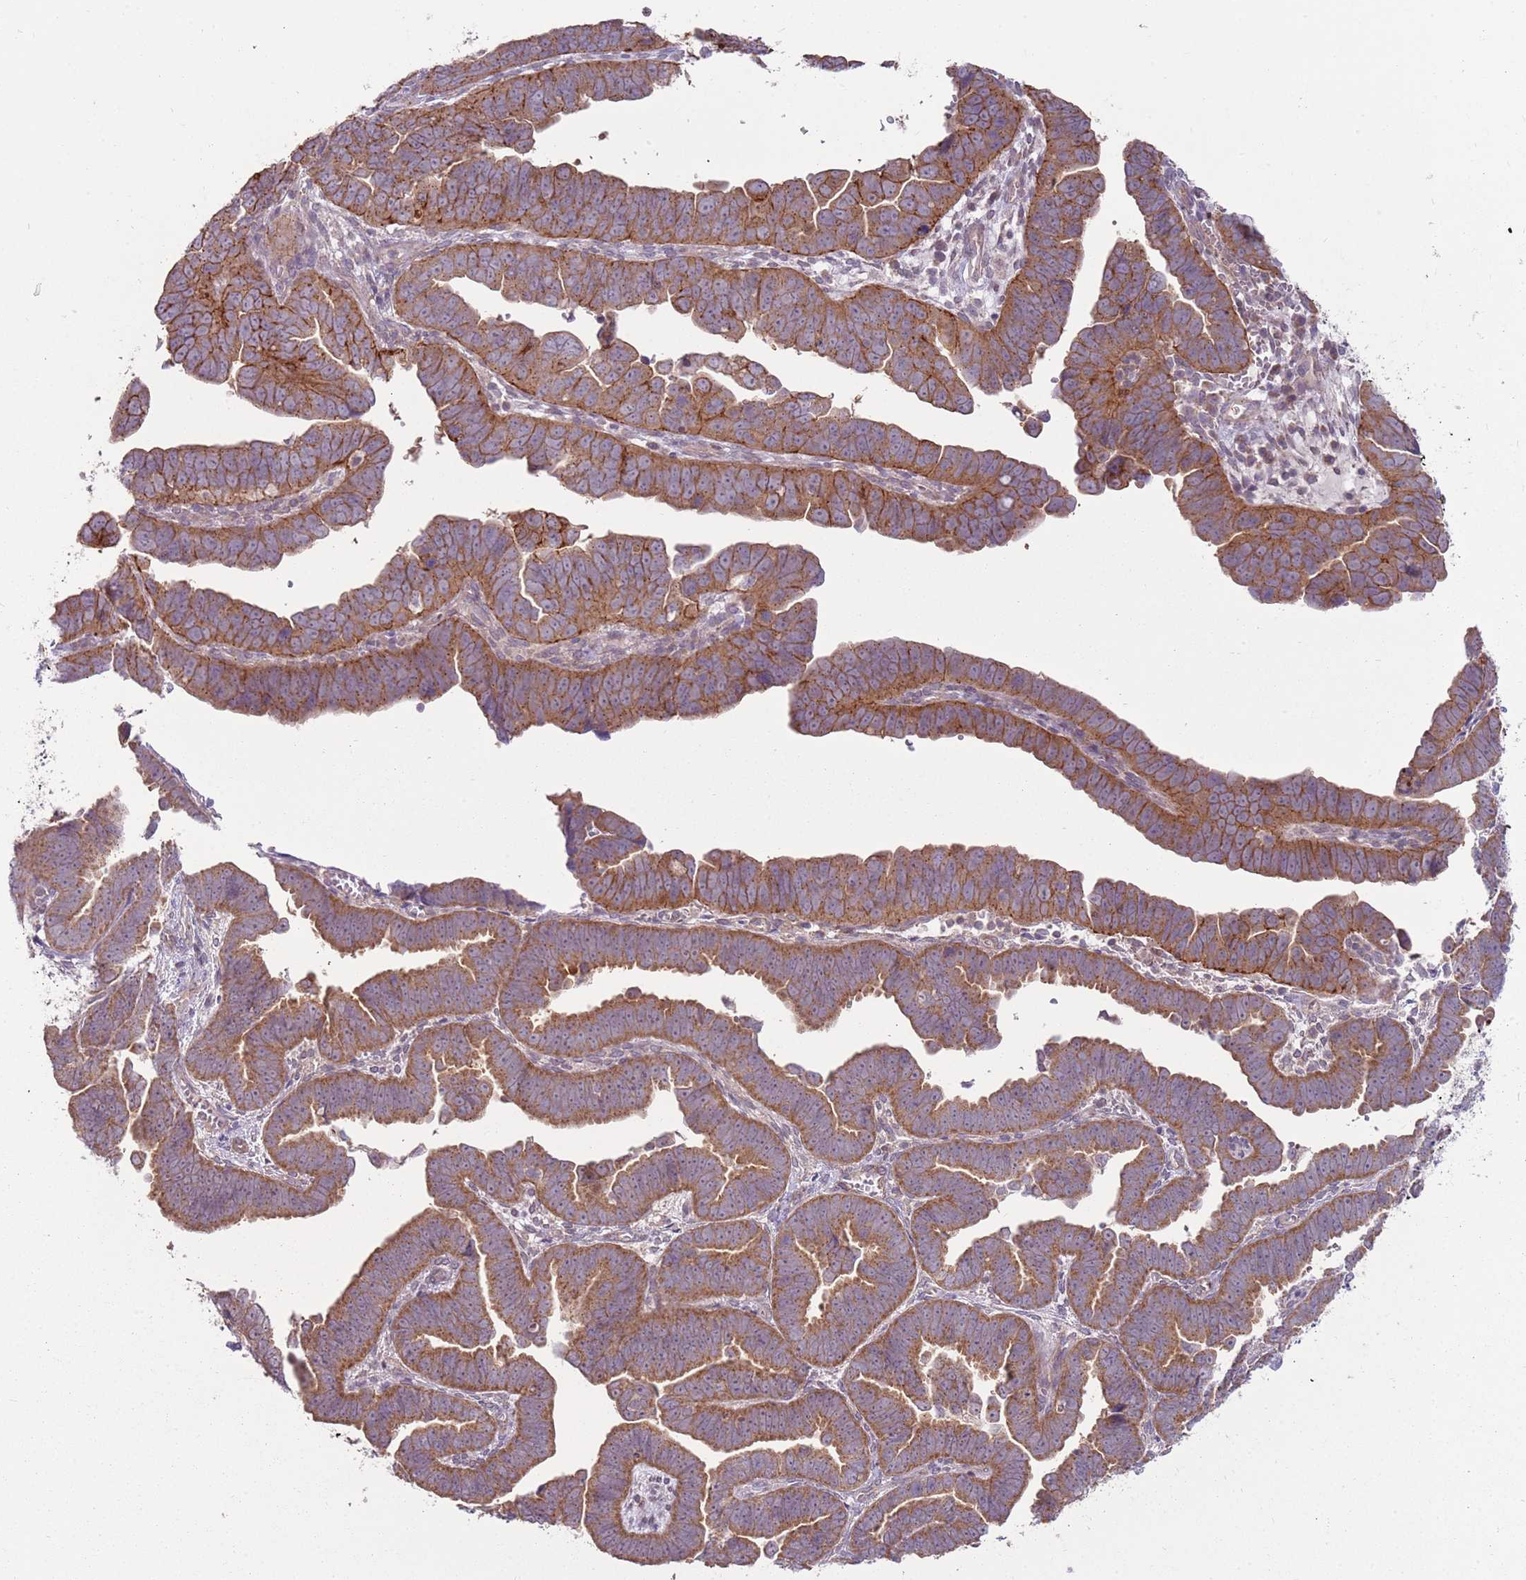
{"staining": {"intensity": "moderate", "quantity": ">75%", "location": "cytoplasmic/membranous"}, "tissue": "endometrial cancer", "cell_type": "Tumor cells", "image_type": "cancer", "snomed": [{"axis": "morphology", "description": "Adenocarcinoma, NOS"}, {"axis": "topography", "description": "Endometrium"}], "caption": "Brown immunohistochemical staining in endometrial adenocarcinoma displays moderate cytoplasmic/membranous expression in about >75% of tumor cells.", "gene": "SPATA31D1", "patient": {"sex": "female", "age": 75}}